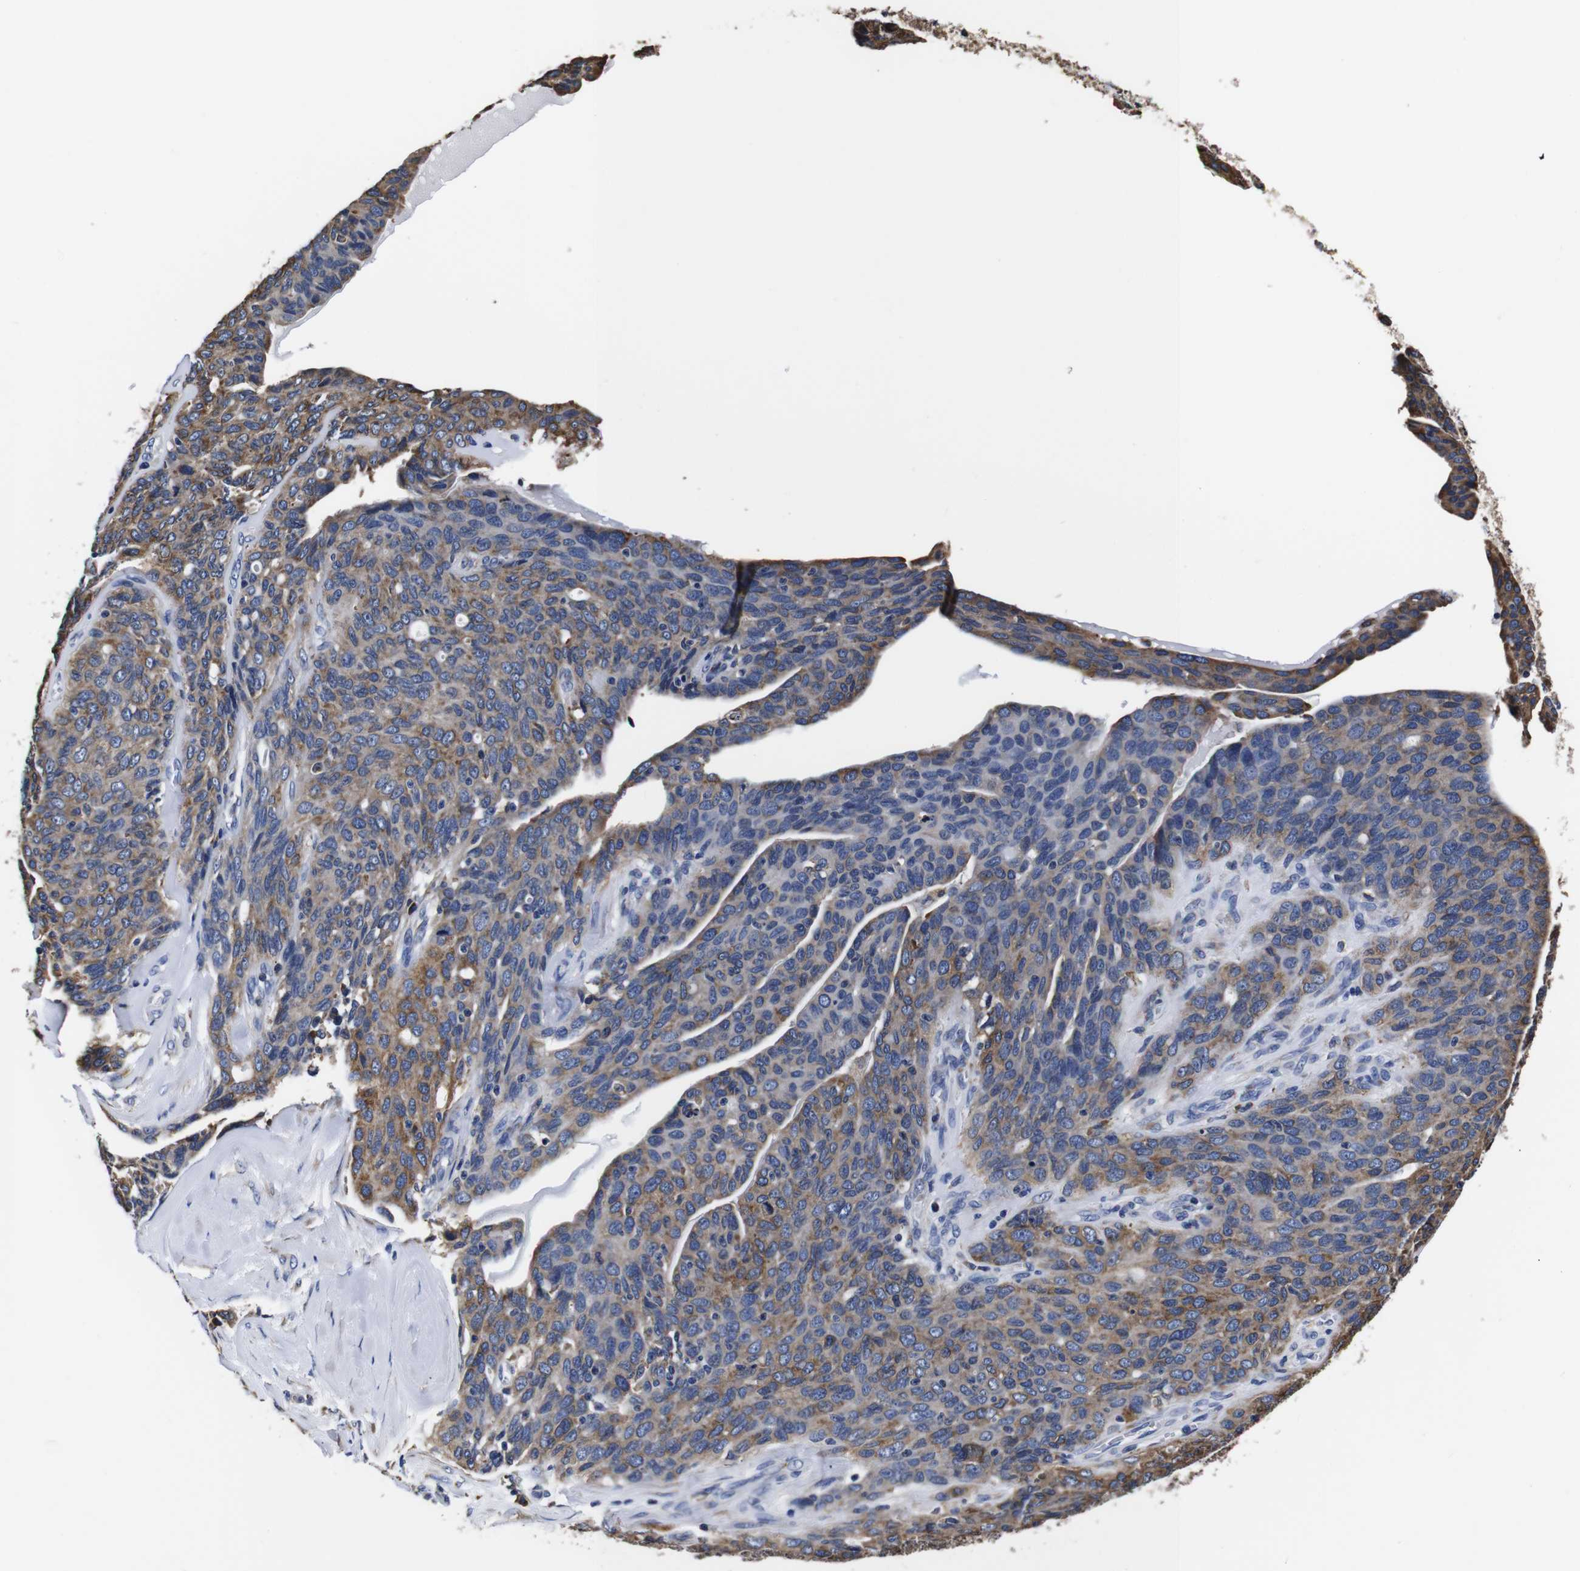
{"staining": {"intensity": "moderate", "quantity": "25%-75%", "location": "cytoplasmic/membranous"}, "tissue": "ovarian cancer", "cell_type": "Tumor cells", "image_type": "cancer", "snomed": [{"axis": "morphology", "description": "Carcinoma, endometroid"}, {"axis": "topography", "description": "Ovary"}], "caption": "Protein expression analysis of ovarian cancer shows moderate cytoplasmic/membranous staining in about 25%-75% of tumor cells.", "gene": "PPIB", "patient": {"sex": "female", "age": 60}}